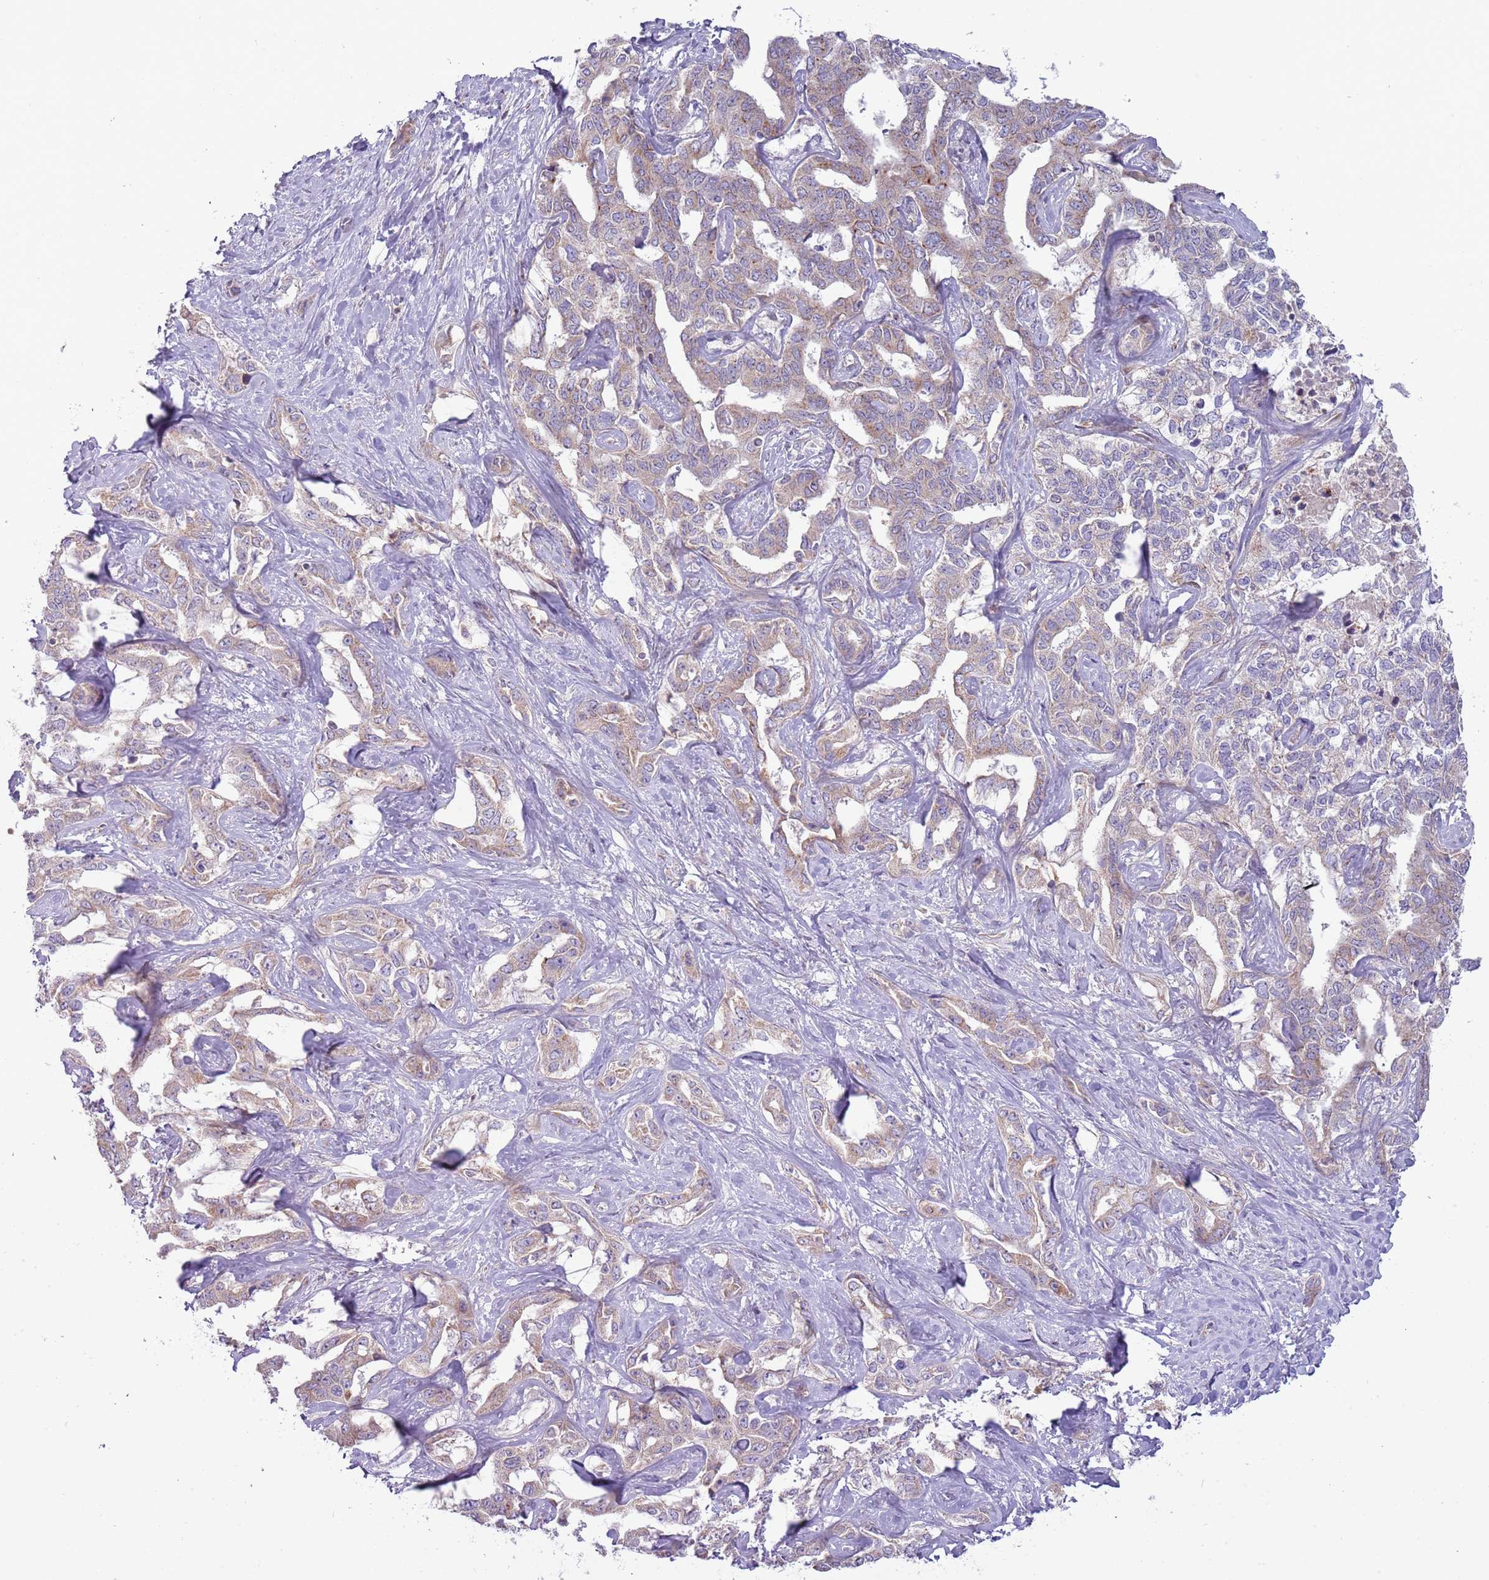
{"staining": {"intensity": "moderate", "quantity": "25%-75%", "location": "cytoplasmic/membranous"}, "tissue": "liver cancer", "cell_type": "Tumor cells", "image_type": "cancer", "snomed": [{"axis": "morphology", "description": "Cholangiocarcinoma"}, {"axis": "topography", "description": "Liver"}], "caption": "Immunohistochemistry (IHC) of liver cancer (cholangiocarcinoma) exhibits medium levels of moderate cytoplasmic/membranous positivity in about 25%-75% of tumor cells.", "gene": "DTD2", "patient": {"sex": "male", "age": 59}}